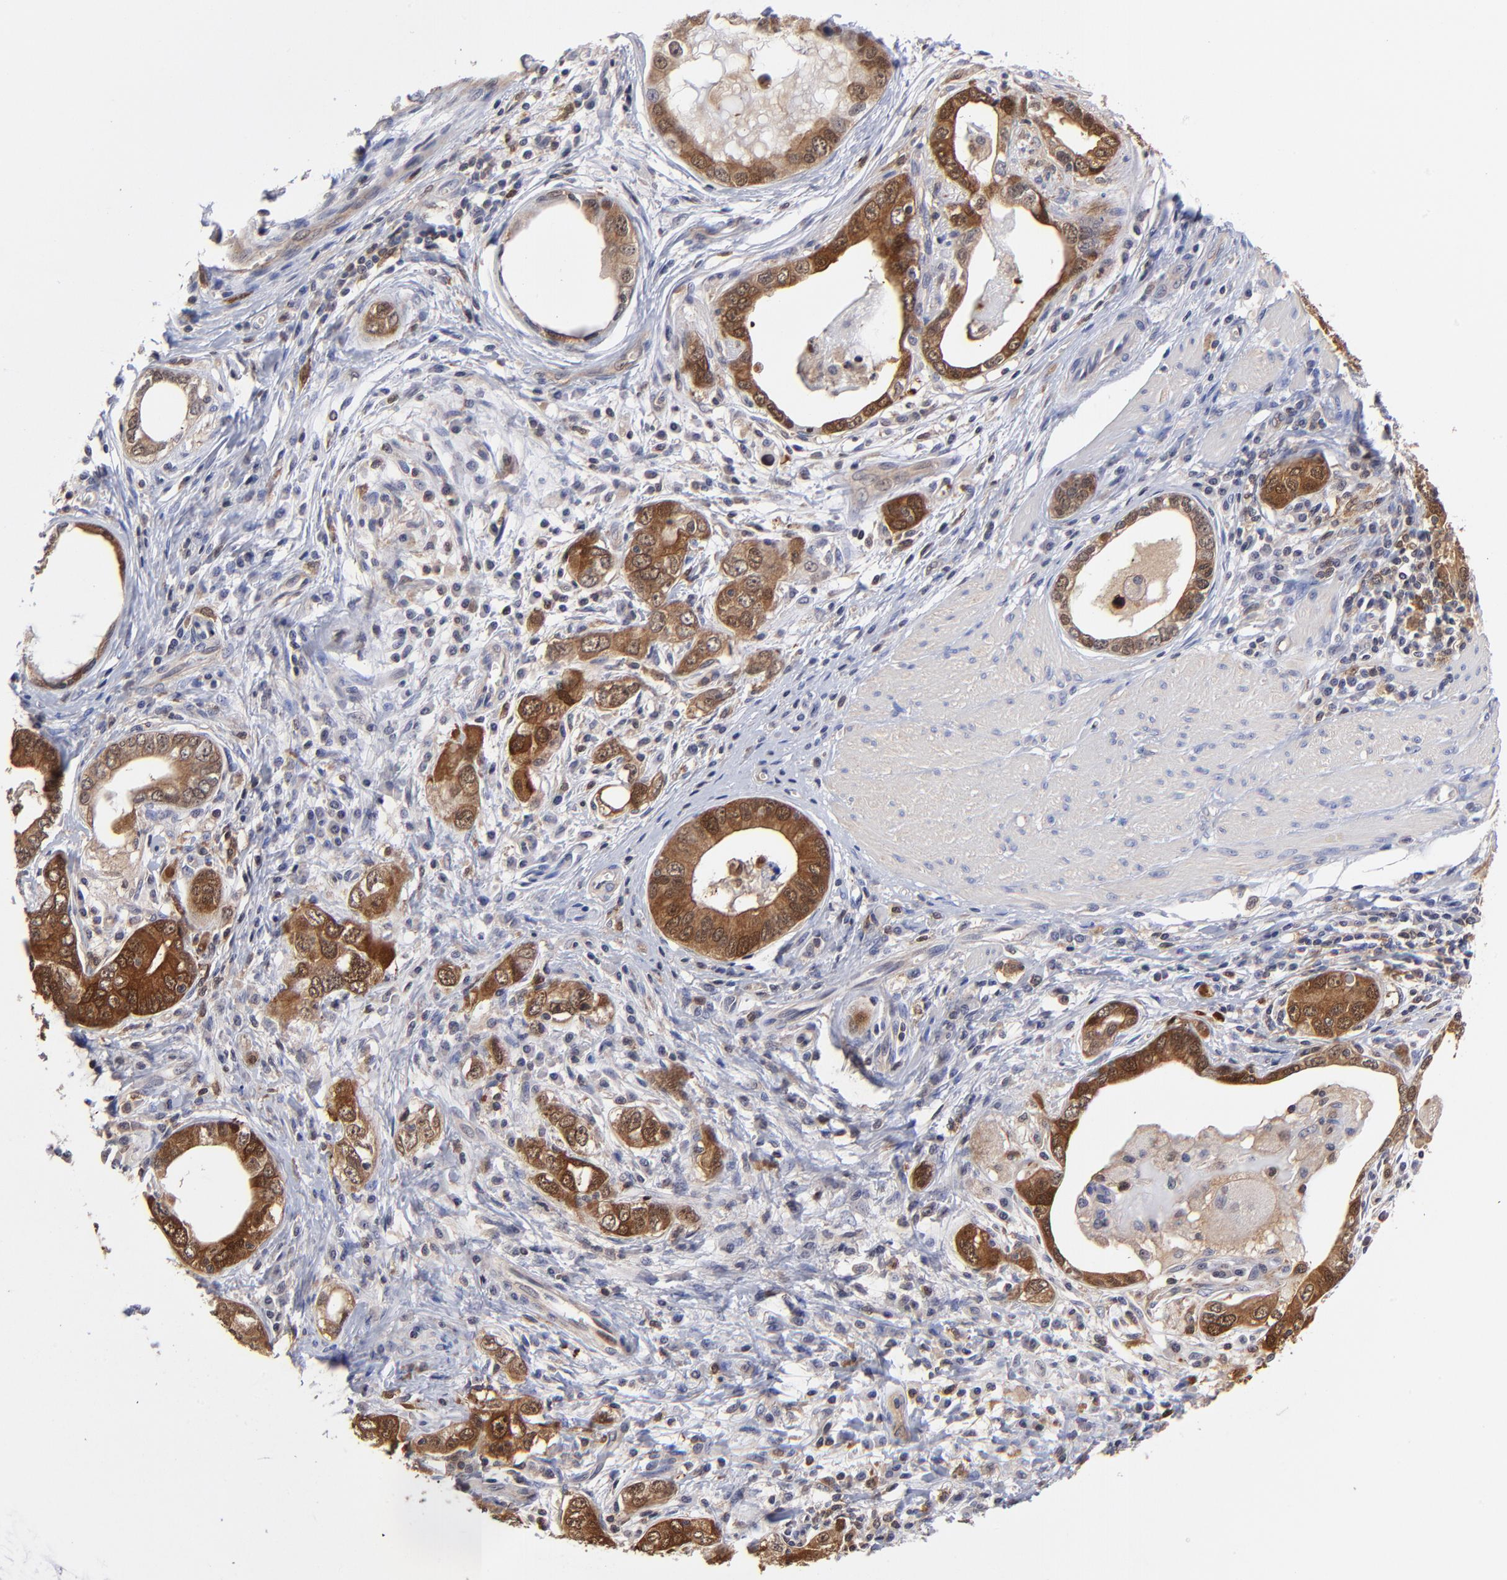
{"staining": {"intensity": "moderate", "quantity": ">75%", "location": "cytoplasmic/membranous,nuclear"}, "tissue": "stomach cancer", "cell_type": "Tumor cells", "image_type": "cancer", "snomed": [{"axis": "morphology", "description": "Adenocarcinoma, NOS"}, {"axis": "topography", "description": "Stomach, lower"}], "caption": "Brown immunohistochemical staining in human stomach adenocarcinoma exhibits moderate cytoplasmic/membranous and nuclear expression in approximately >75% of tumor cells. Nuclei are stained in blue.", "gene": "DCTPP1", "patient": {"sex": "female", "age": 93}}